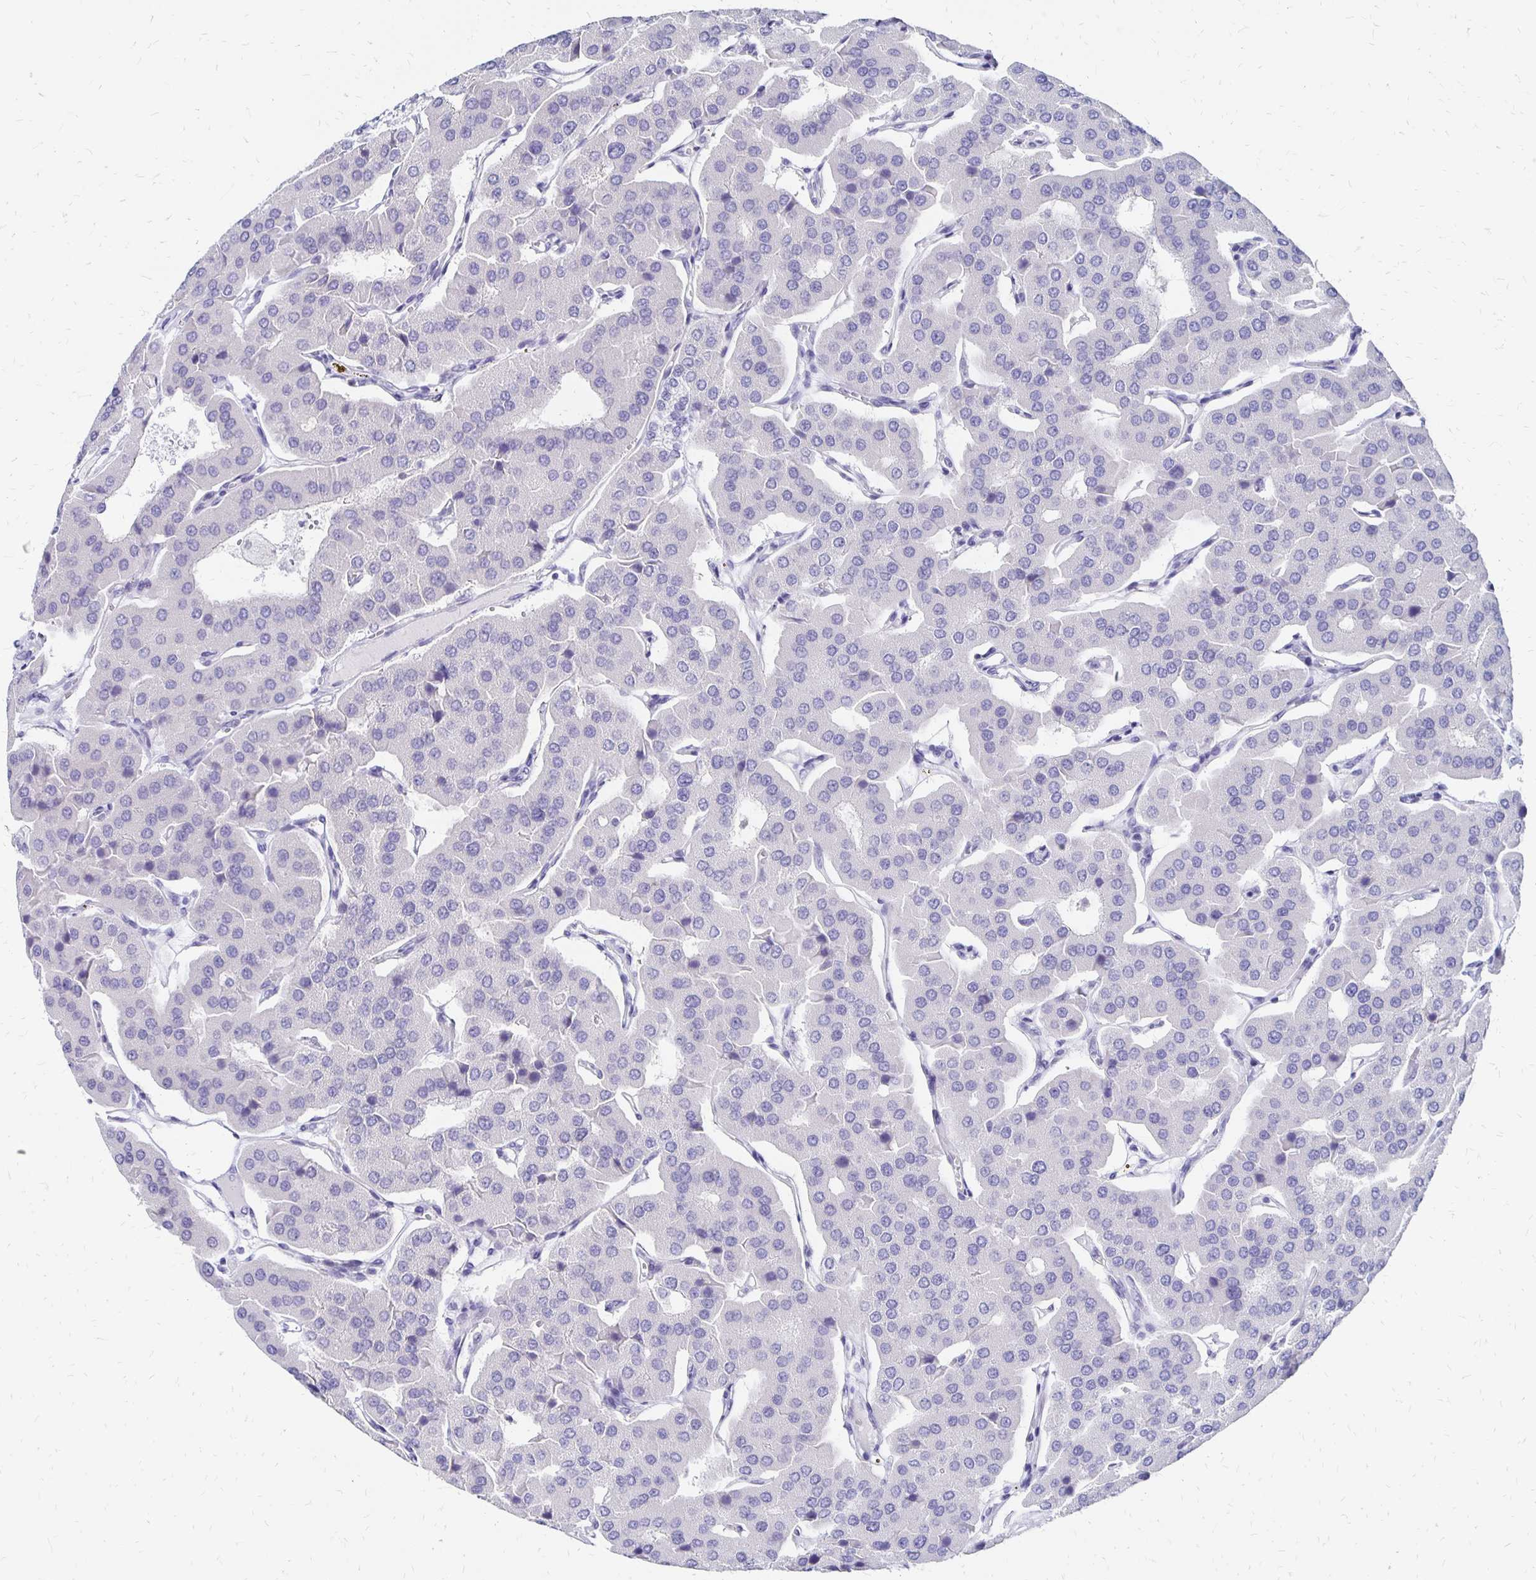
{"staining": {"intensity": "negative", "quantity": "none", "location": "none"}, "tissue": "parathyroid gland", "cell_type": "Glandular cells", "image_type": "normal", "snomed": [{"axis": "morphology", "description": "Normal tissue, NOS"}, {"axis": "morphology", "description": "Adenoma, NOS"}, {"axis": "topography", "description": "Parathyroid gland"}], "caption": "This is a image of IHC staining of unremarkable parathyroid gland, which shows no expression in glandular cells. Brightfield microscopy of immunohistochemistry stained with DAB (3,3'-diaminobenzidine) (brown) and hematoxylin (blue), captured at high magnification.", "gene": "SYT2", "patient": {"sex": "female", "age": 86}}